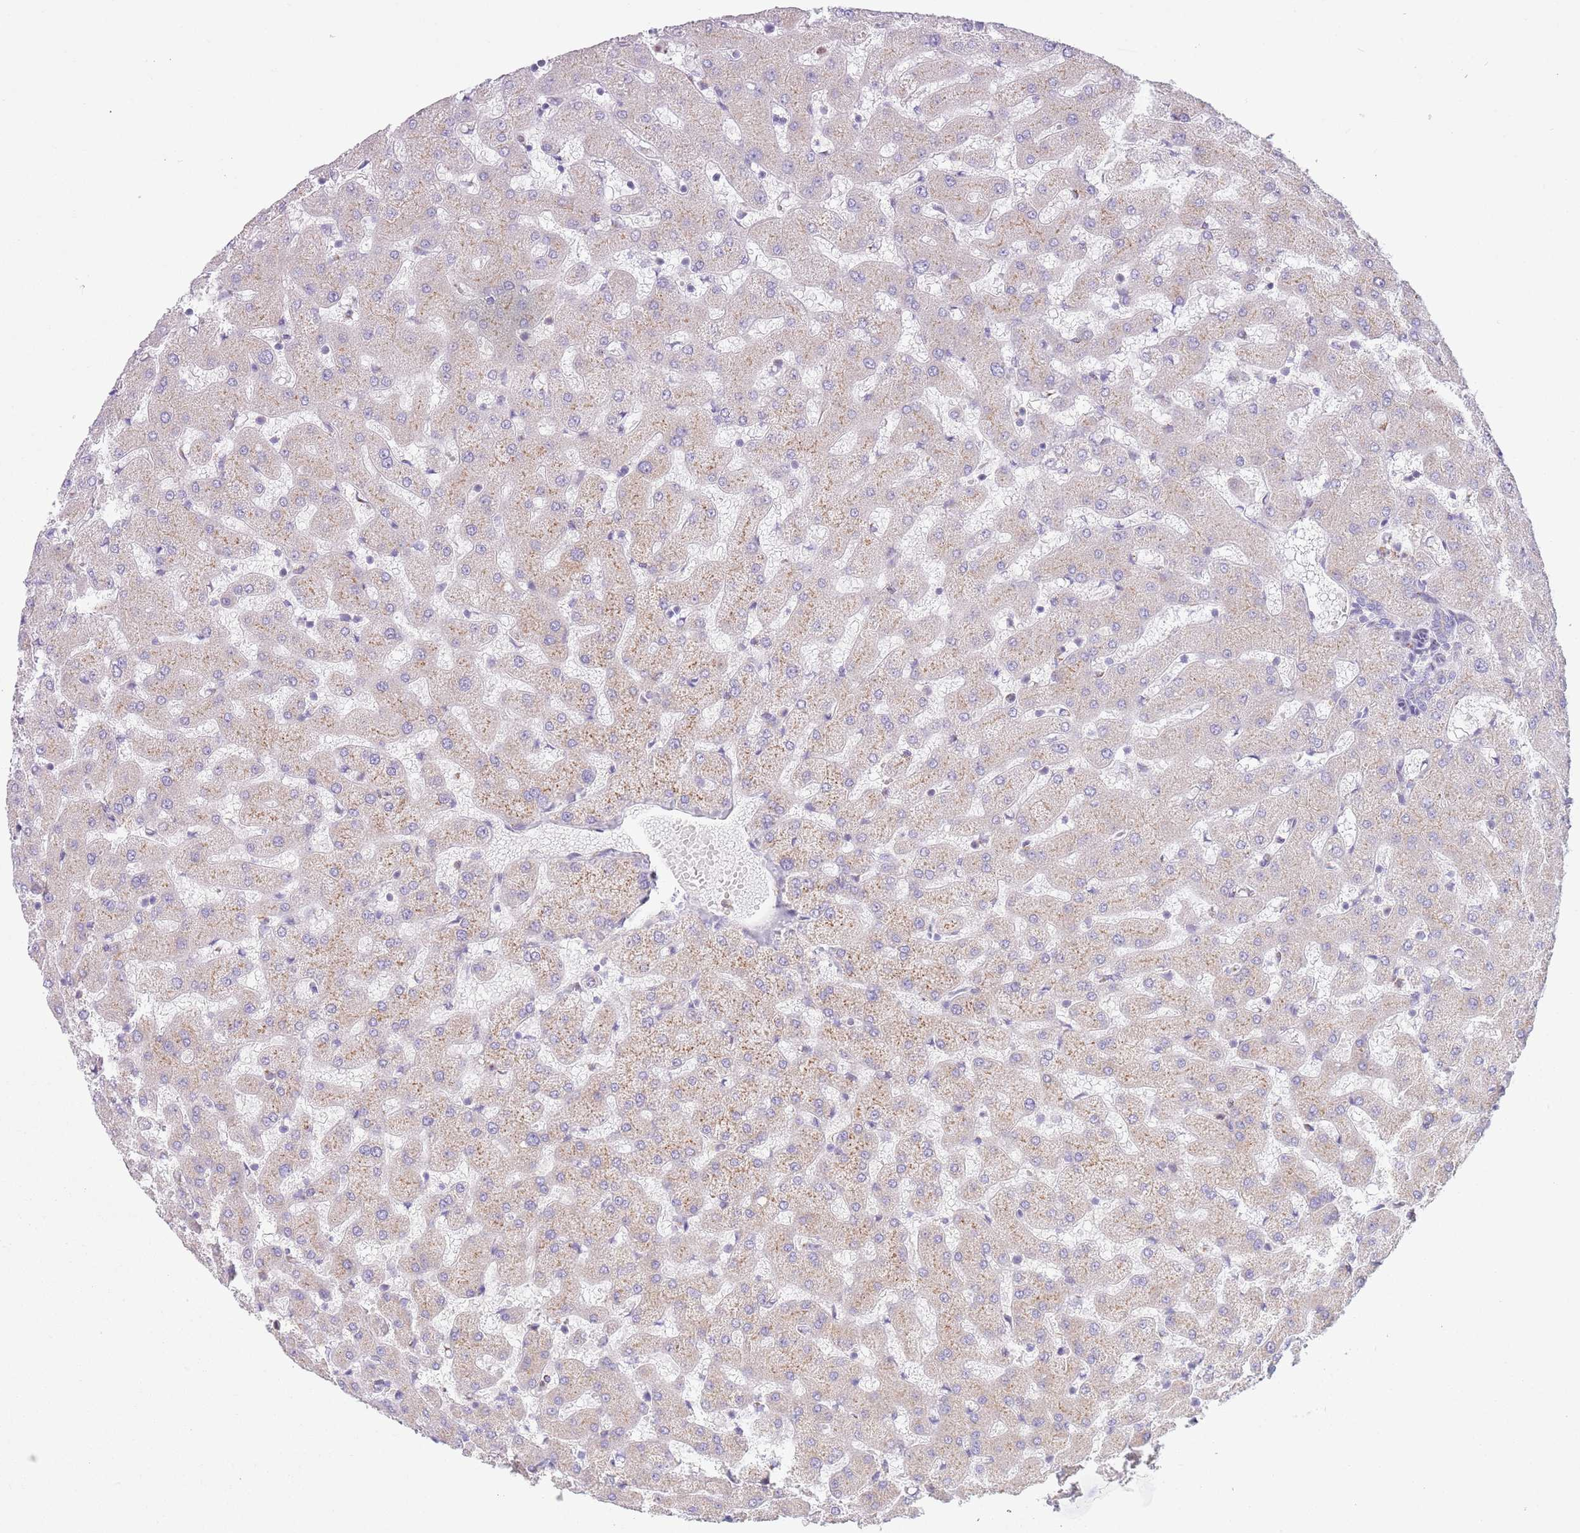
{"staining": {"intensity": "negative", "quantity": "none", "location": "none"}, "tissue": "liver", "cell_type": "Cholangiocytes", "image_type": "normal", "snomed": [{"axis": "morphology", "description": "Normal tissue, NOS"}, {"axis": "topography", "description": "Liver"}], "caption": "Immunohistochemistry (IHC) histopathology image of unremarkable liver stained for a protein (brown), which displays no positivity in cholangiocytes.", "gene": "C20orf96", "patient": {"sex": "female", "age": 63}}